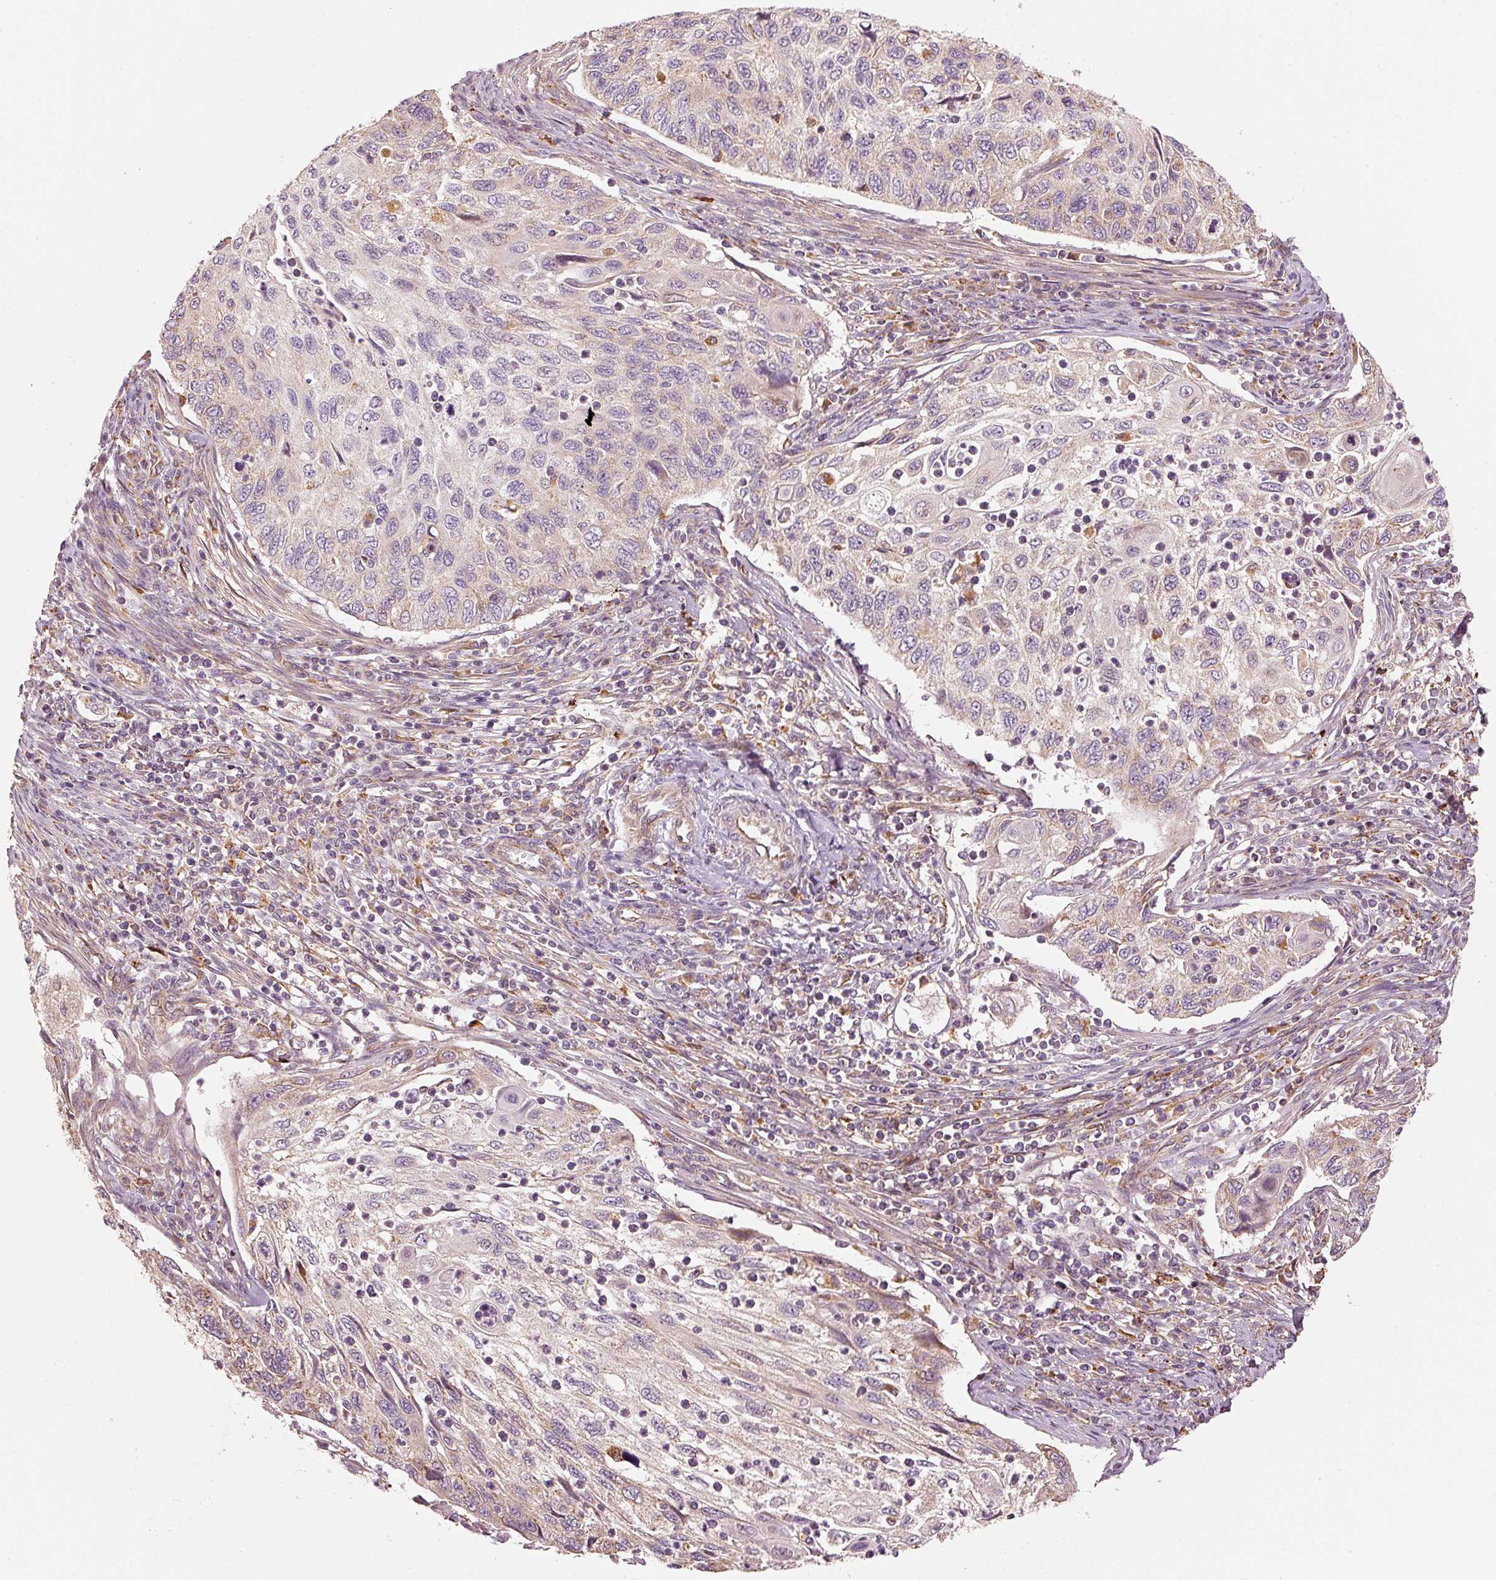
{"staining": {"intensity": "weak", "quantity": "<25%", "location": "cytoplasmic/membranous"}, "tissue": "cervical cancer", "cell_type": "Tumor cells", "image_type": "cancer", "snomed": [{"axis": "morphology", "description": "Squamous cell carcinoma, NOS"}, {"axis": "topography", "description": "Cervix"}], "caption": "An image of human squamous cell carcinoma (cervical) is negative for staining in tumor cells.", "gene": "MTHFD1L", "patient": {"sex": "female", "age": 70}}